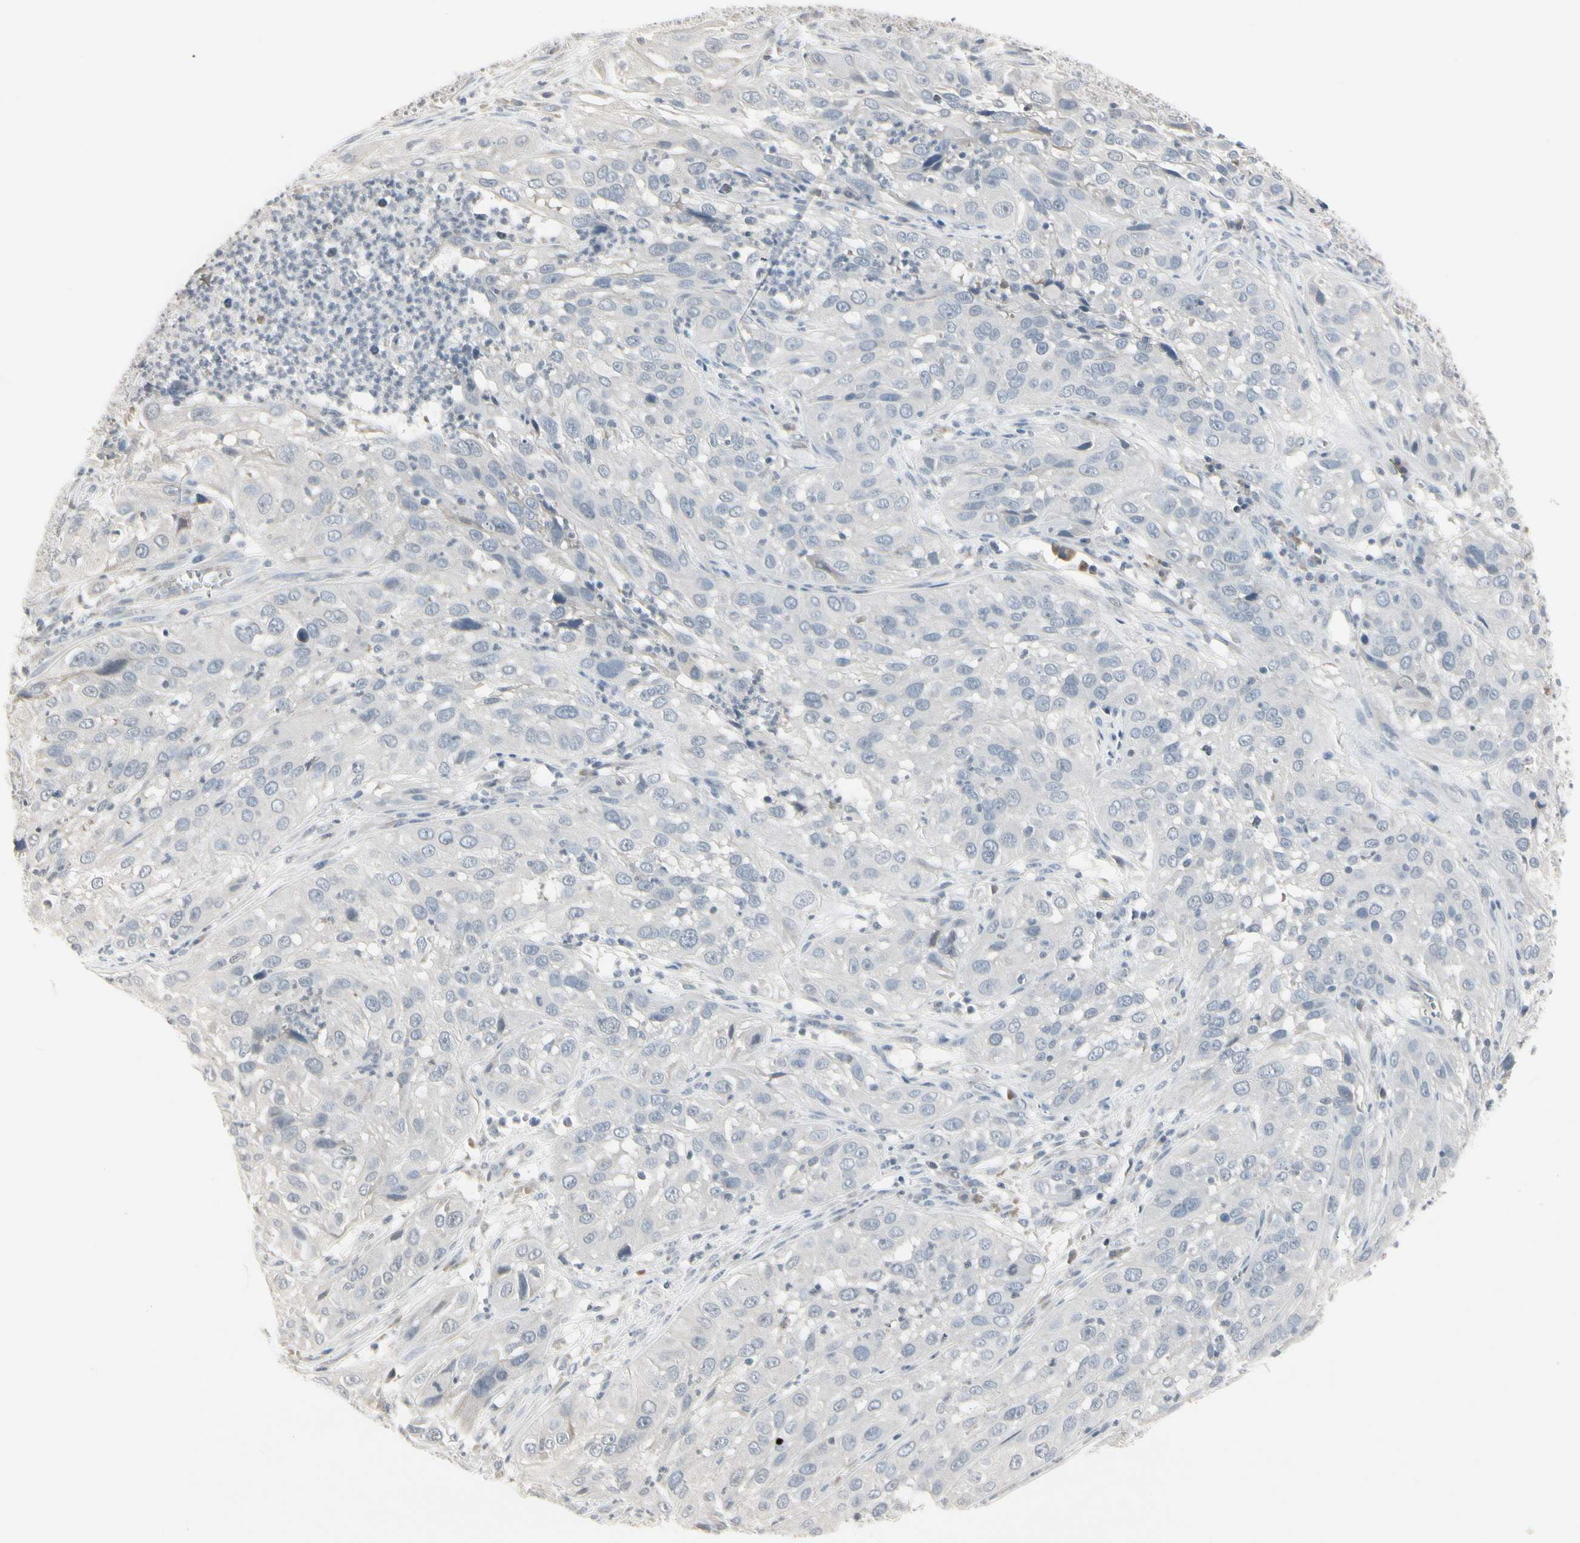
{"staining": {"intensity": "negative", "quantity": "none", "location": "none"}, "tissue": "cervical cancer", "cell_type": "Tumor cells", "image_type": "cancer", "snomed": [{"axis": "morphology", "description": "Squamous cell carcinoma, NOS"}, {"axis": "topography", "description": "Cervix"}], "caption": "Immunohistochemistry photomicrograph of human cervical squamous cell carcinoma stained for a protein (brown), which reveals no positivity in tumor cells.", "gene": "DMPK", "patient": {"sex": "female", "age": 32}}